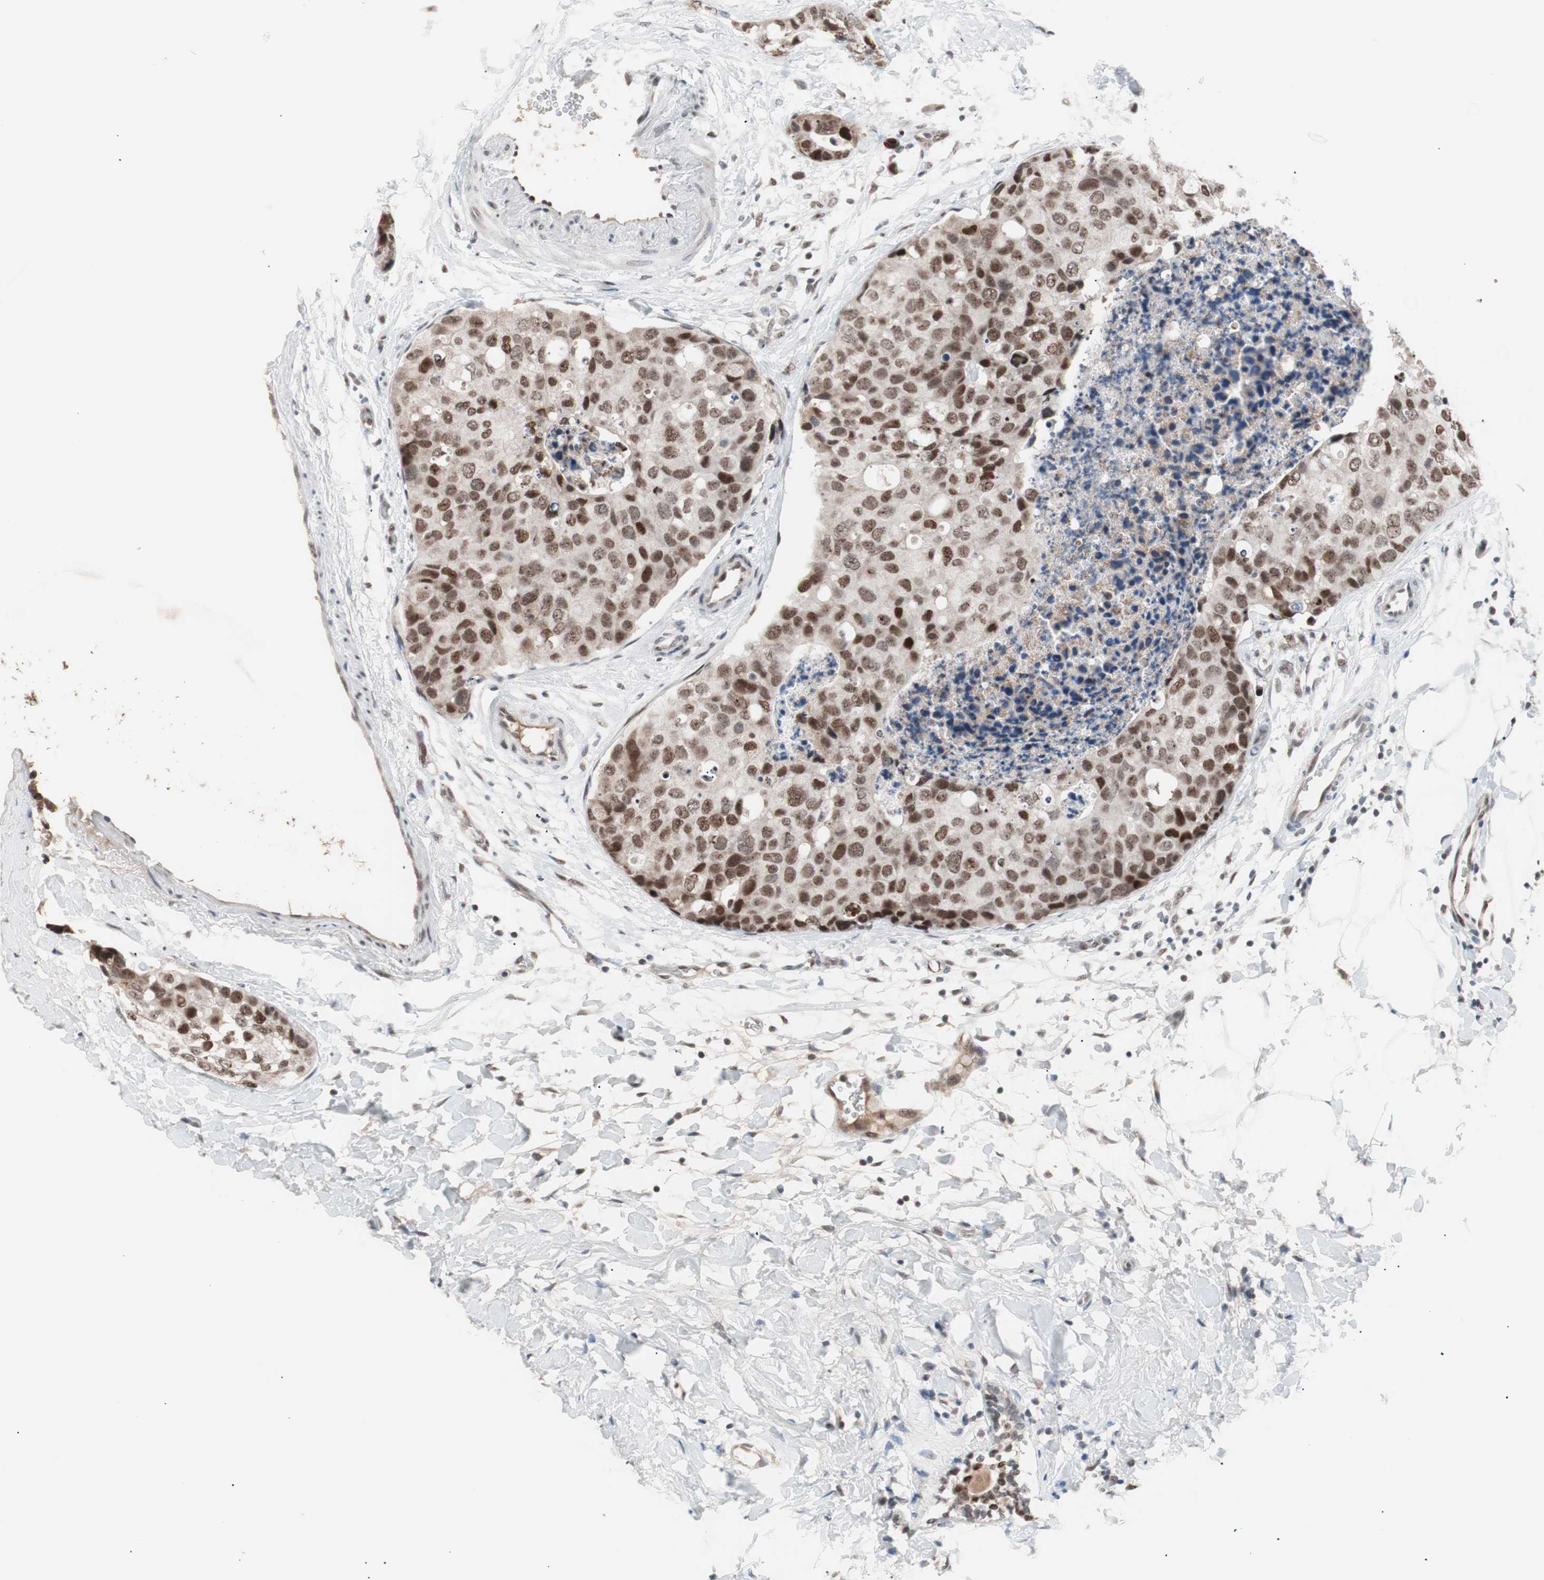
{"staining": {"intensity": "moderate", "quantity": ">75%", "location": "nuclear"}, "tissue": "breast cancer", "cell_type": "Tumor cells", "image_type": "cancer", "snomed": [{"axis": "morphology", "description": "Normal tissue, NOS"}, {"axis": "morphology", "description": "Duct carcinoma"}, {"axis": "topography", "description": "Breast"}], "caption": "Breast intraductal carcinoma stained with a protein marker exhibits moderate staining in tumor cells.", "gene": "LIG3", "patient": {"sex": "female", "age": 50}}